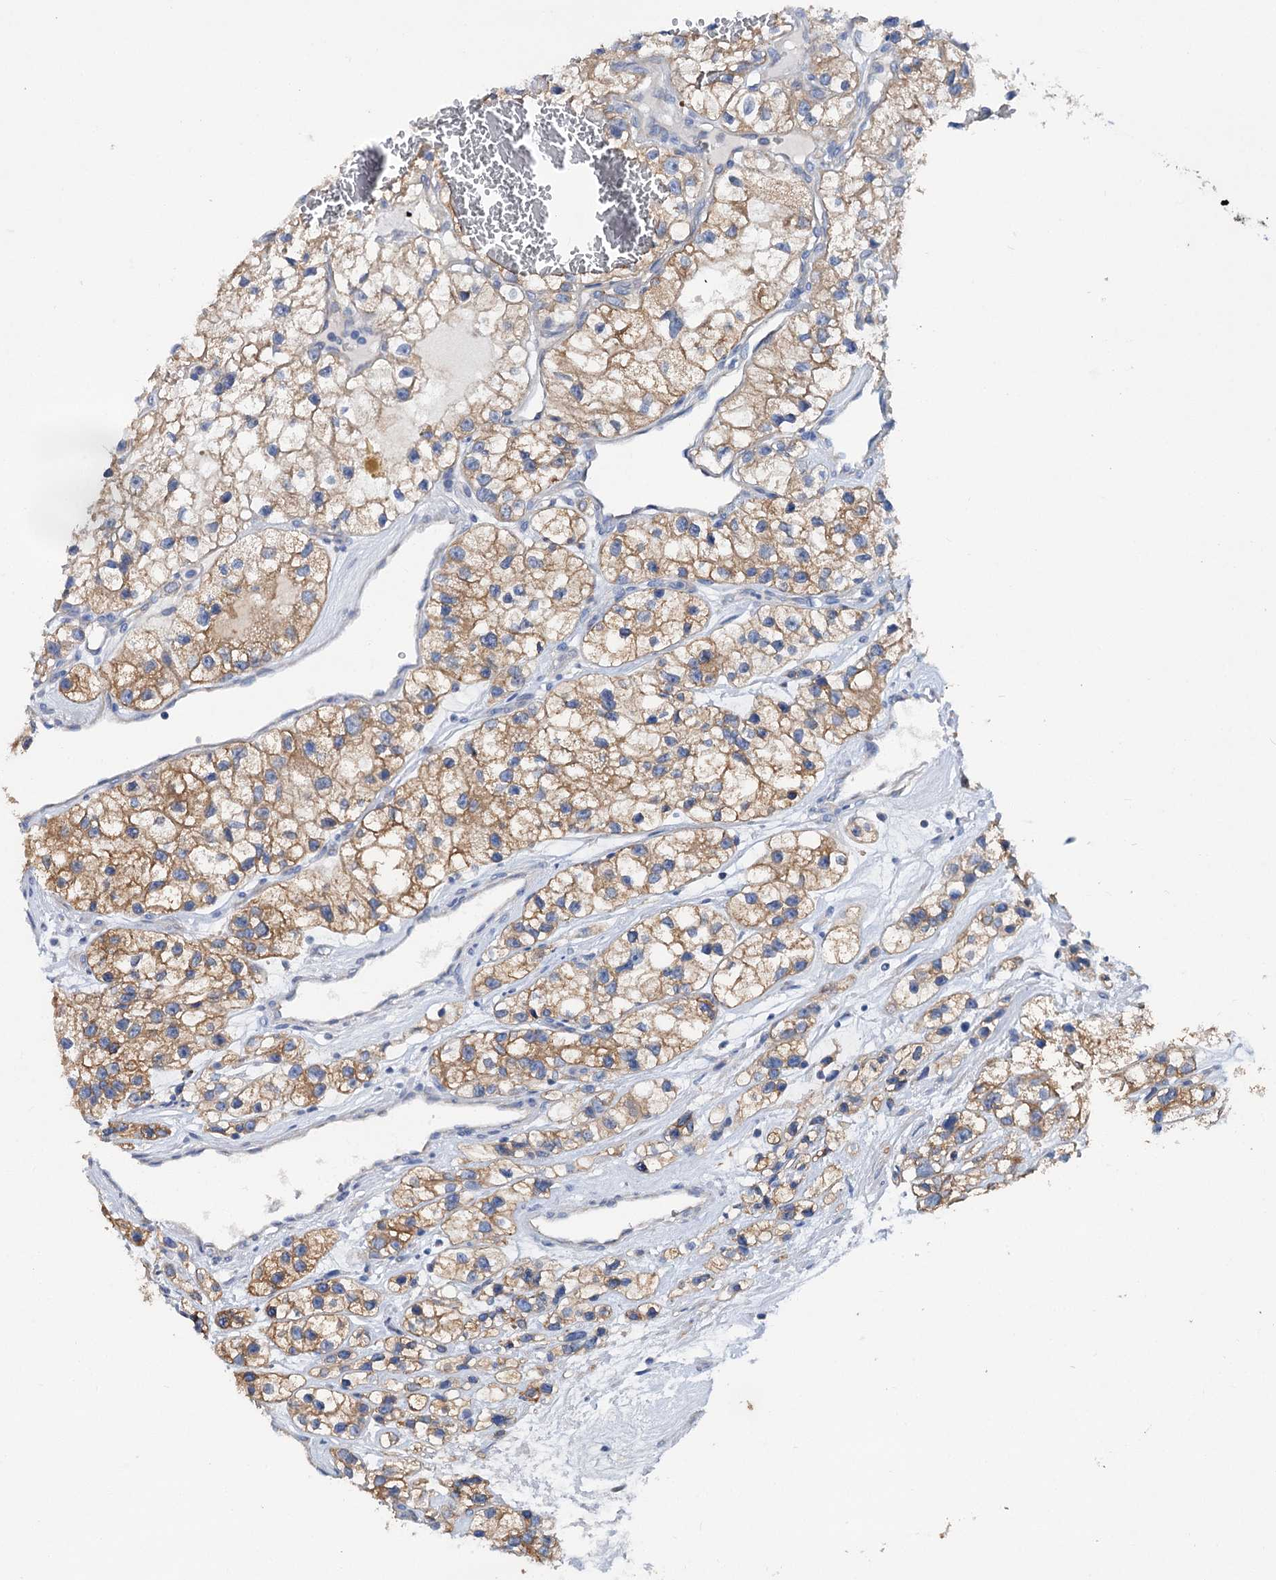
{"staining": {"intensity": "moderate", "quantity": ">75%", "location": "cytoplasmic/membranous"}, "tissue": "renal cancer", "cell_type": "Tumor cells", "image_type": "cancer", "snomed": [{"axis": "morphology", "description": "Adenocarcinoma, NOS"}, {"axis": "topography", "description": "Kidney"}], "caption": "This histopathology image demonstrates renal cancer stained with immunohistochemistry to label a protein in brown. The cytoplasmic/membranous of tumor cells show moderate positivity for the protein. Nuclei are counter-stained blue.", "gene": "TRIM55", "patient": {"sex": "female", "age": 57}}